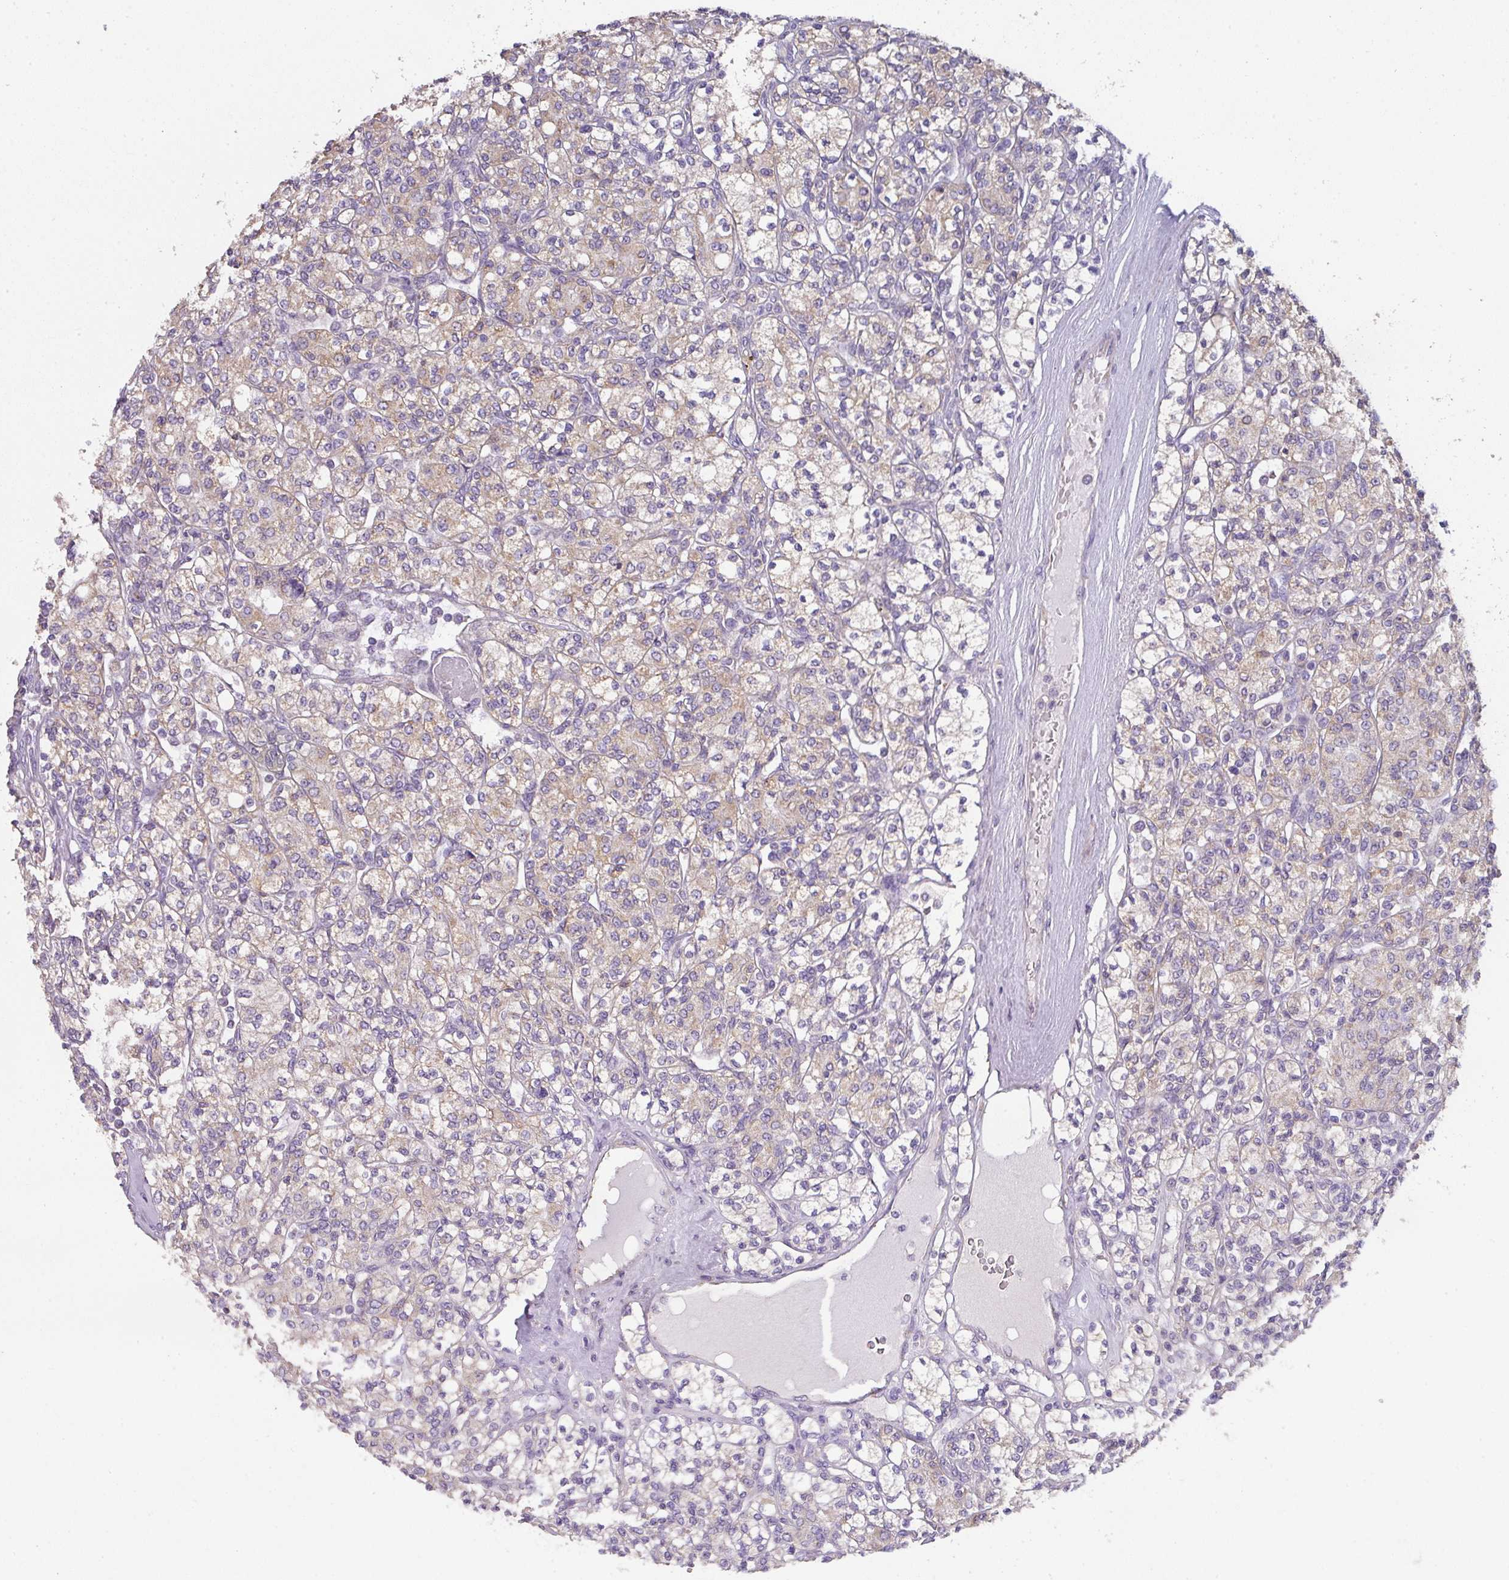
{"staining": {"intensity": "weak", "quantity": "25%-75%", "location": "cytoplasmic/membranous"}, "tissue": "renal cancer", "cell_type": "Tumor cells", "image_type": "cancer", "snomed": [{"axis": "morphology", "description": "Adenocarcinoma, NOS"}, {"axis": "topography", "description": "Kidney"}], "caption": "High-power microscopy captured an immunohistochemistry (IHC) micrograph of adenocarcinoma (renal), revealing weak cytoplasmic/membranous staining in about 25%-75% of tumor cells.", "gene": "PALS2", "patient": {"sex": "male", "age": 77}}